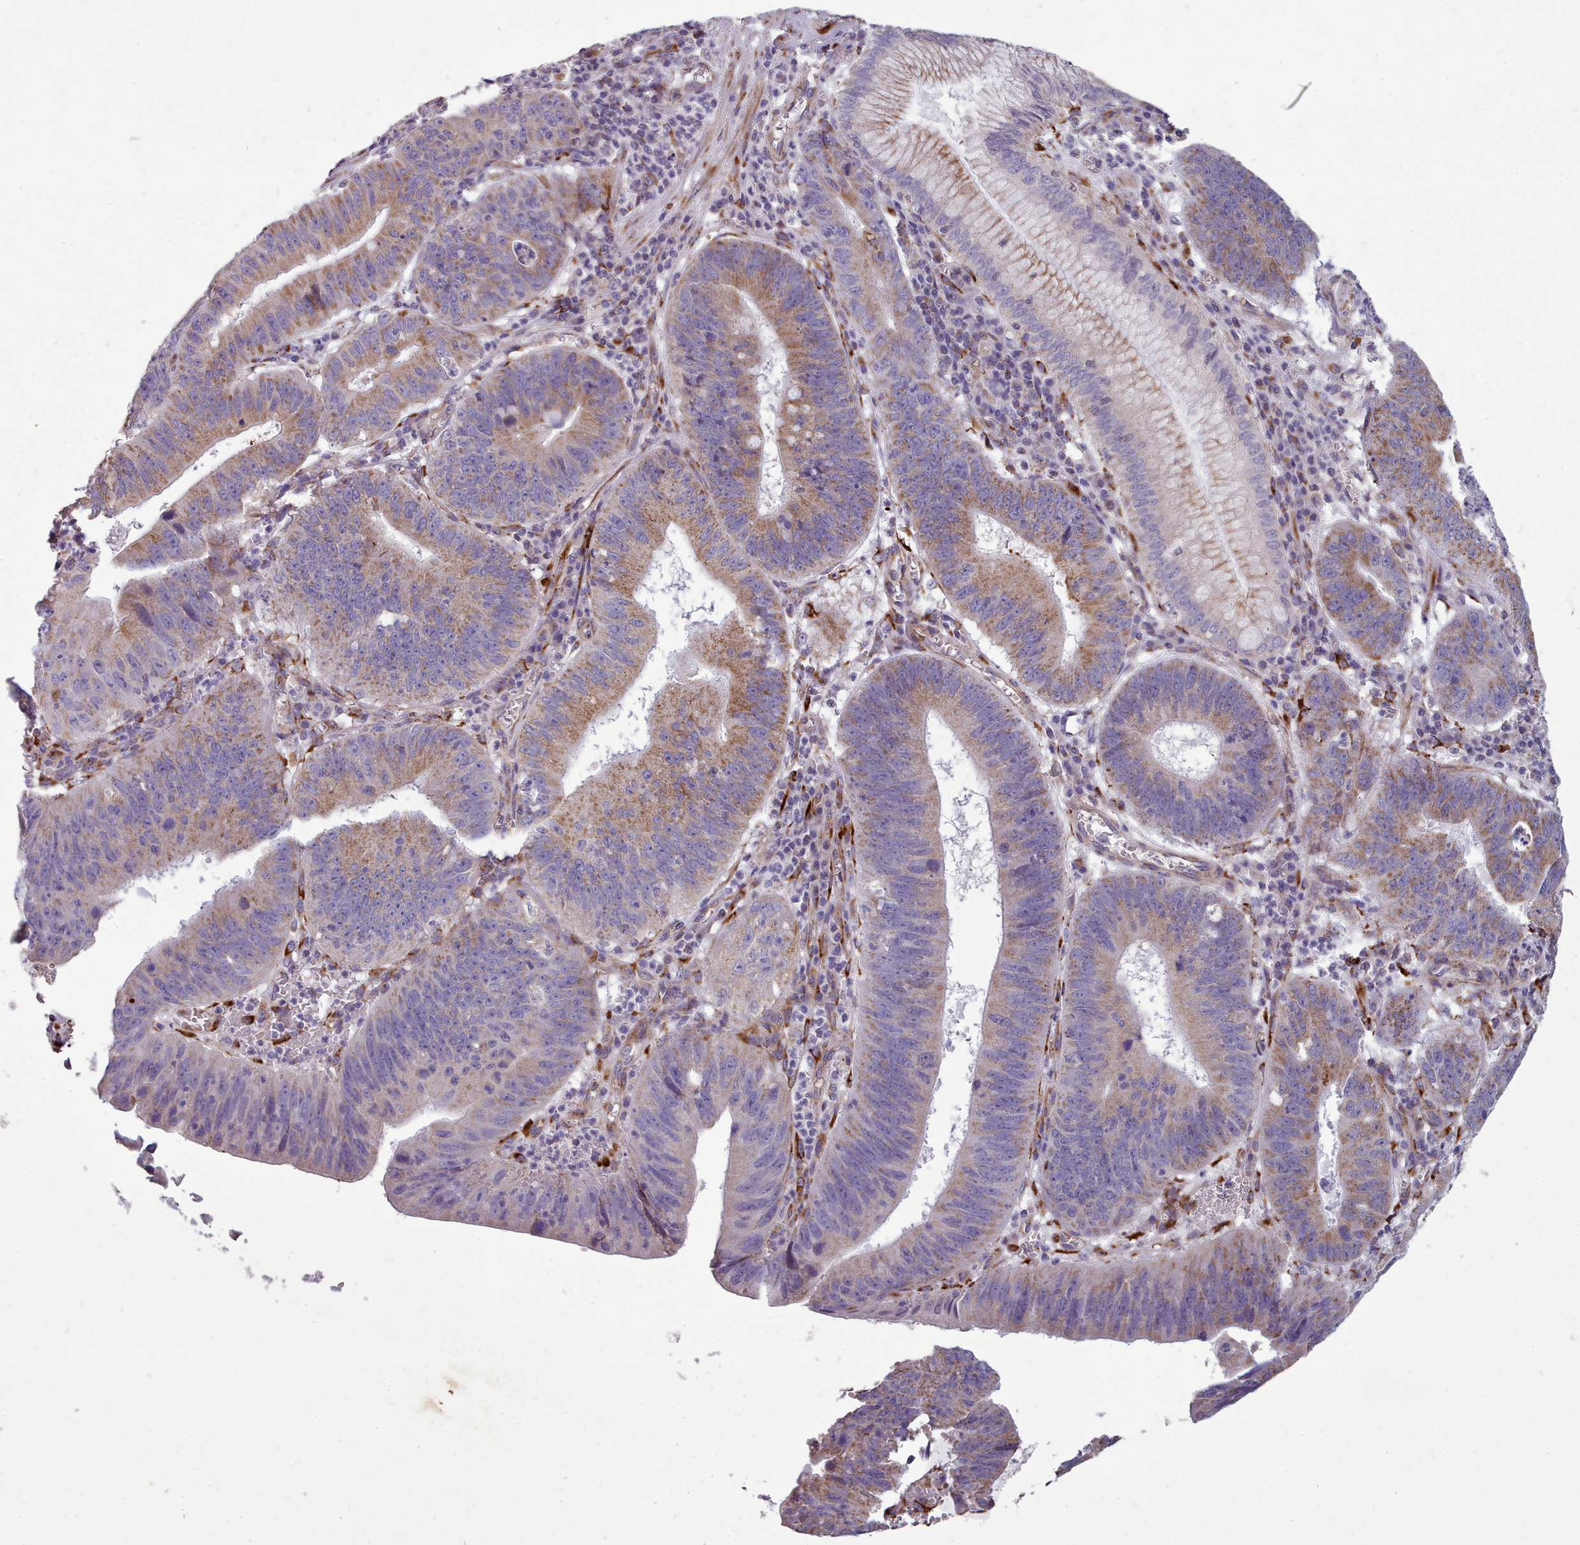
{"staining": {"intensity": "moderate", "quantity": "25%-75%", "location": "cytoplasmic/membranous"}, "tissue": "stomach cancer", "cell_type": "Tumor cells", "image_type": "cancer", "snomed": [{"axis": "morphology", "description": "Adenocarcinoma, NOS"}, {"axis": "topography", "description": "Stomach"}], "caption": "Immunohistochemistry (IHC) staining of stomach adenocarcinoma, which reveals medium levels of moderate cytoplasmic/membranous positivity in about 25%-75% of tumor cells indicating moderate cytoplasmic/membranous protein positivity. The staining was performed using DAB (3,3'-diaminobenzidine) (brown) for protein detection and nuclei were counterstained in hematoxylin (blue).", "gene": "FKBP10", "patient": {"sex": "male", "age": 59}}